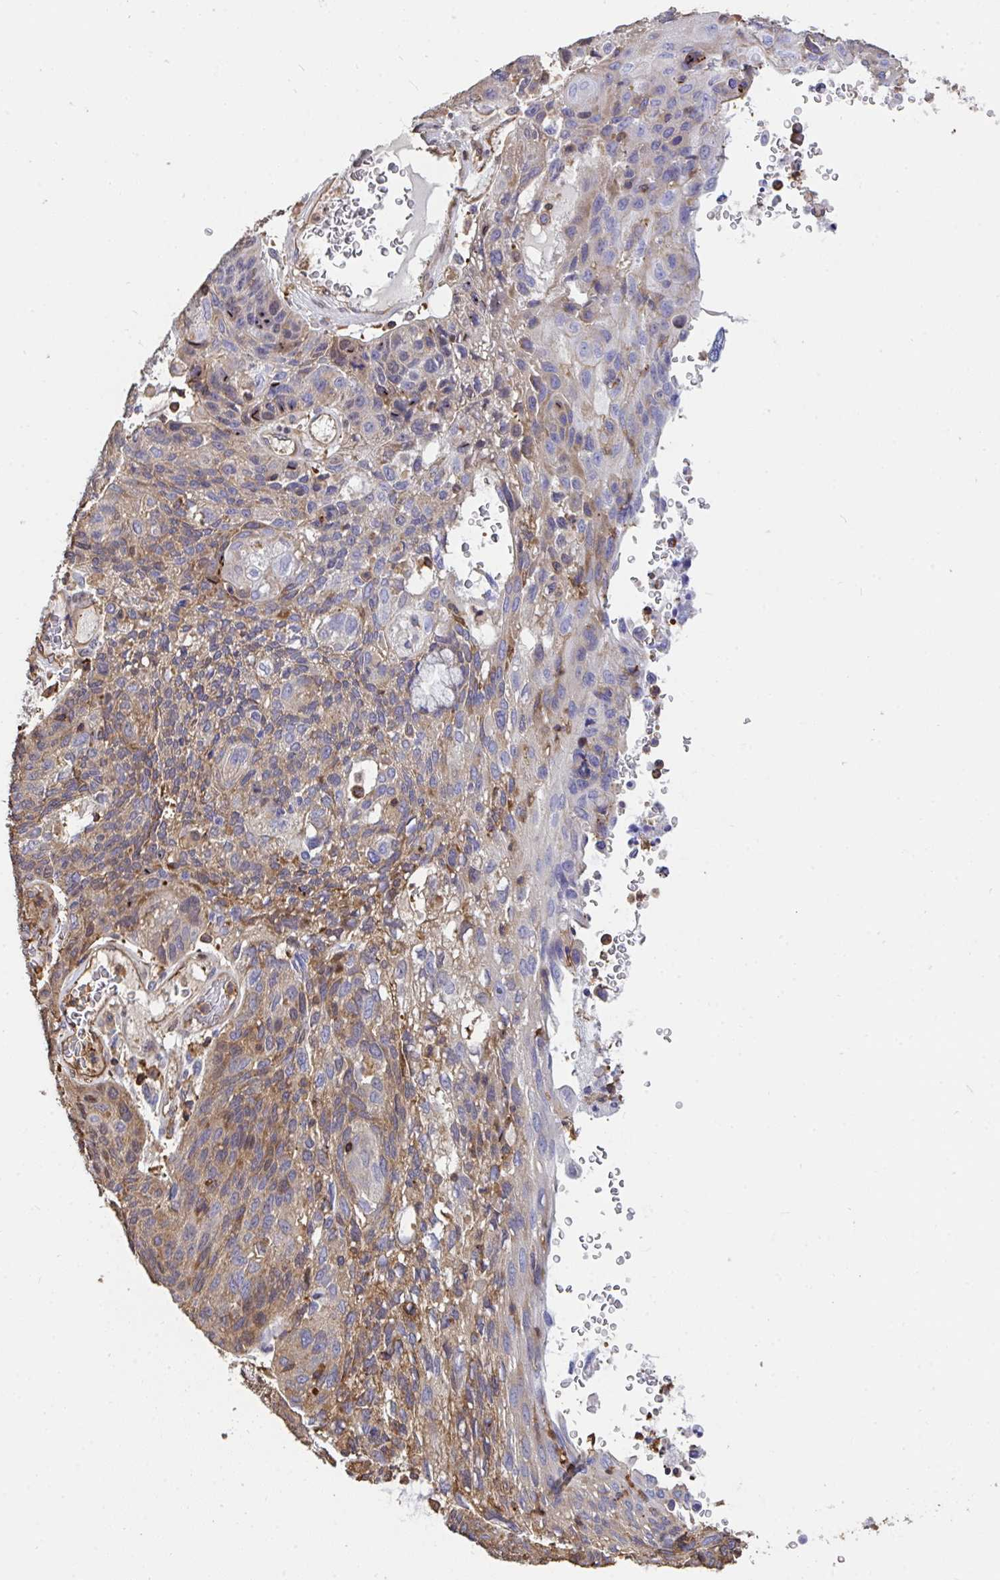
{"staining": {"intensity": "moderate", "quantity": "<25%", "location": "cytoplasmic/membranous"}, "tissue": "lung cancer", "cell_type": "Tumor cells", "image_type": "cancer", "snomed": [{"axis": "morphology", "description": "Squamous cell carcinoma, NOS"}, {"axis": "morphology", "description": "Squamous cell carcinoma, metastatic, NOS"}, {"axis": "topography", "description": "Lymph node"}, {"axis": "topography", "description": "Lung"}], "caption": "Protein analysis of lung squamous cell carcinoma tissue exhibits moderate cytoplasmic/membranous positivity in about <25% of tumor cells. Using DAB (3,3'-diaminobenzidine) (brown) and hematoxylin (blue) stains, captured at high magnification using brightfield microscopy.", "gene": "CFL1", "patient": {"sex": "male", "age": 41}}